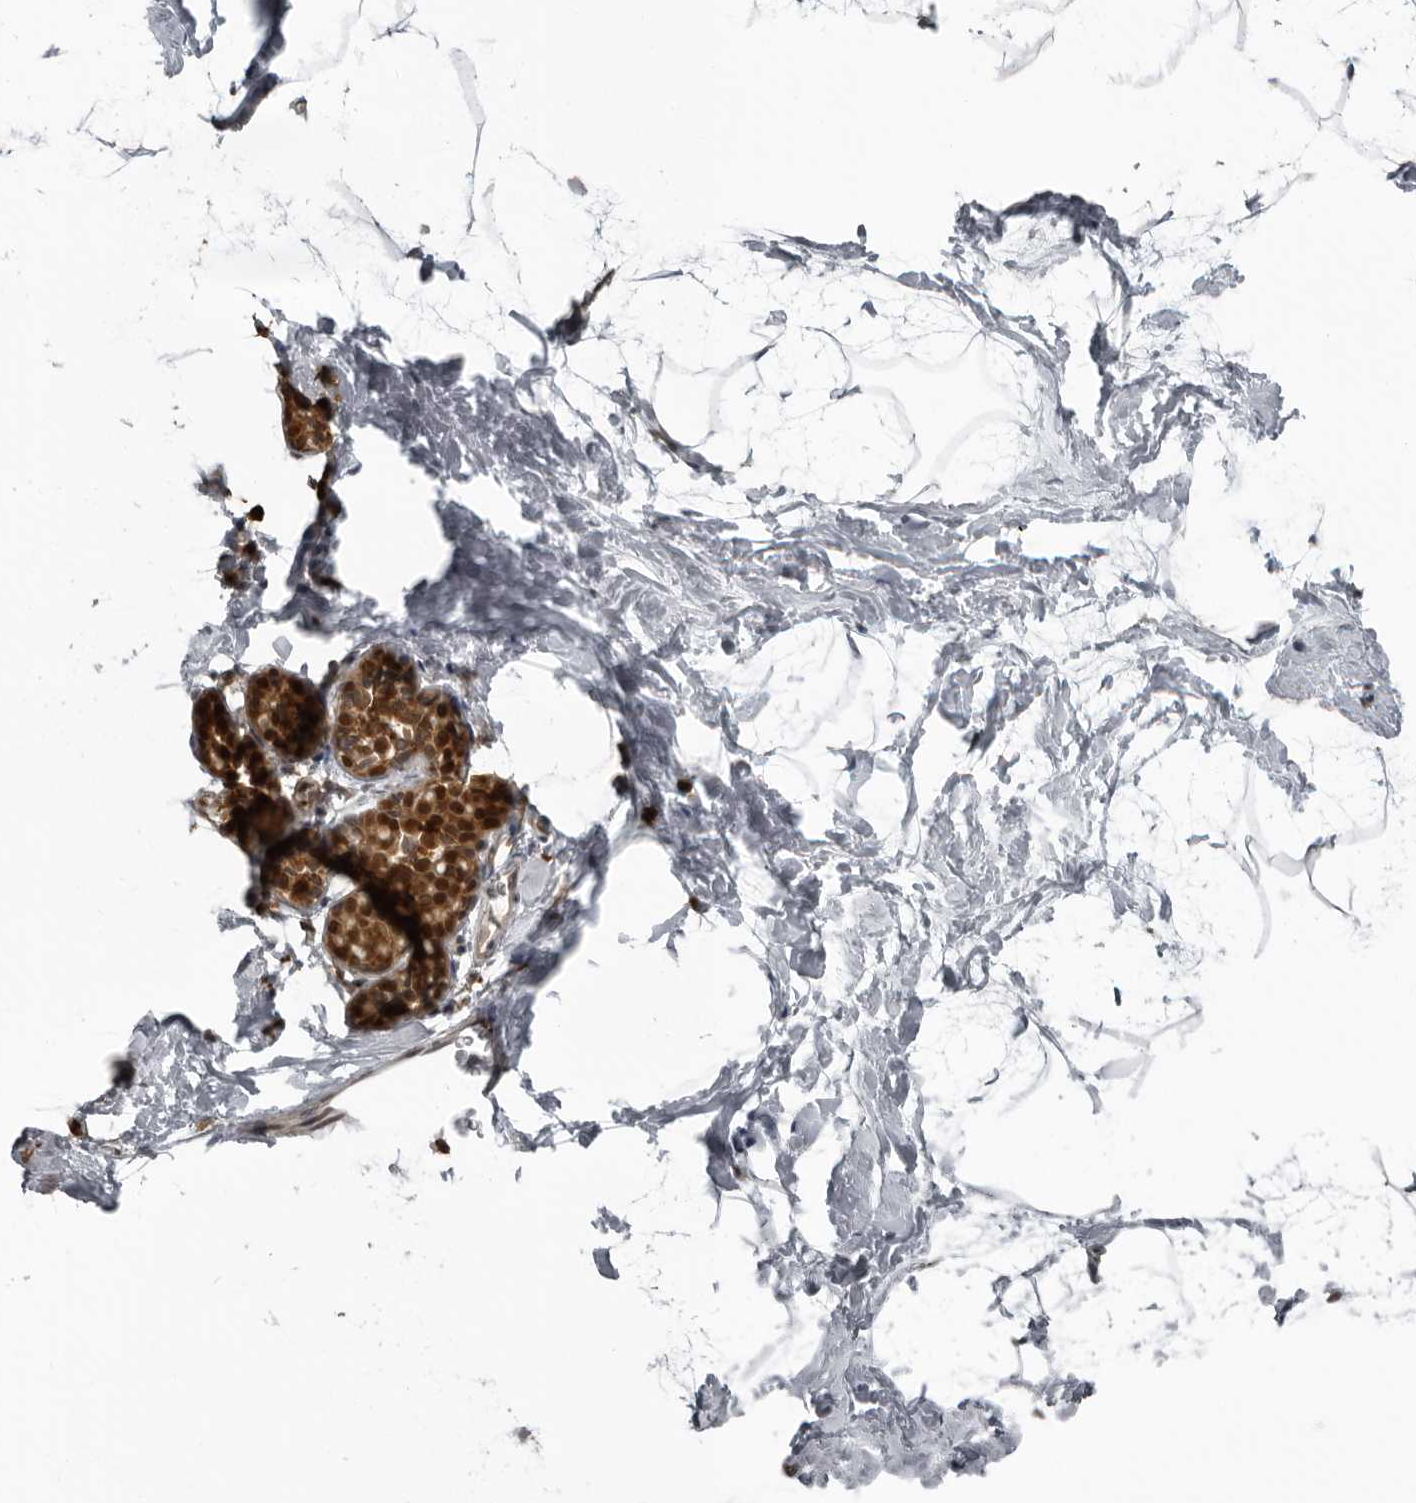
{"staining": {"intensity": "negative", "quantity": "none", "location": "none"}, "tissue": "breast", "cell_type": "Adipocytes", "image_type": "normal", "snomed": [{"axis": "morphology", "description": "Normal tissue, NOS"}, {"axis": "topography", "description": "Breast"}], "caption": "This is a micrograph of IHC staining of normal breast, which shows no staining in adipocytes.", "gene": "RTCA", "patient": {"sex": "female", "age": 62}}